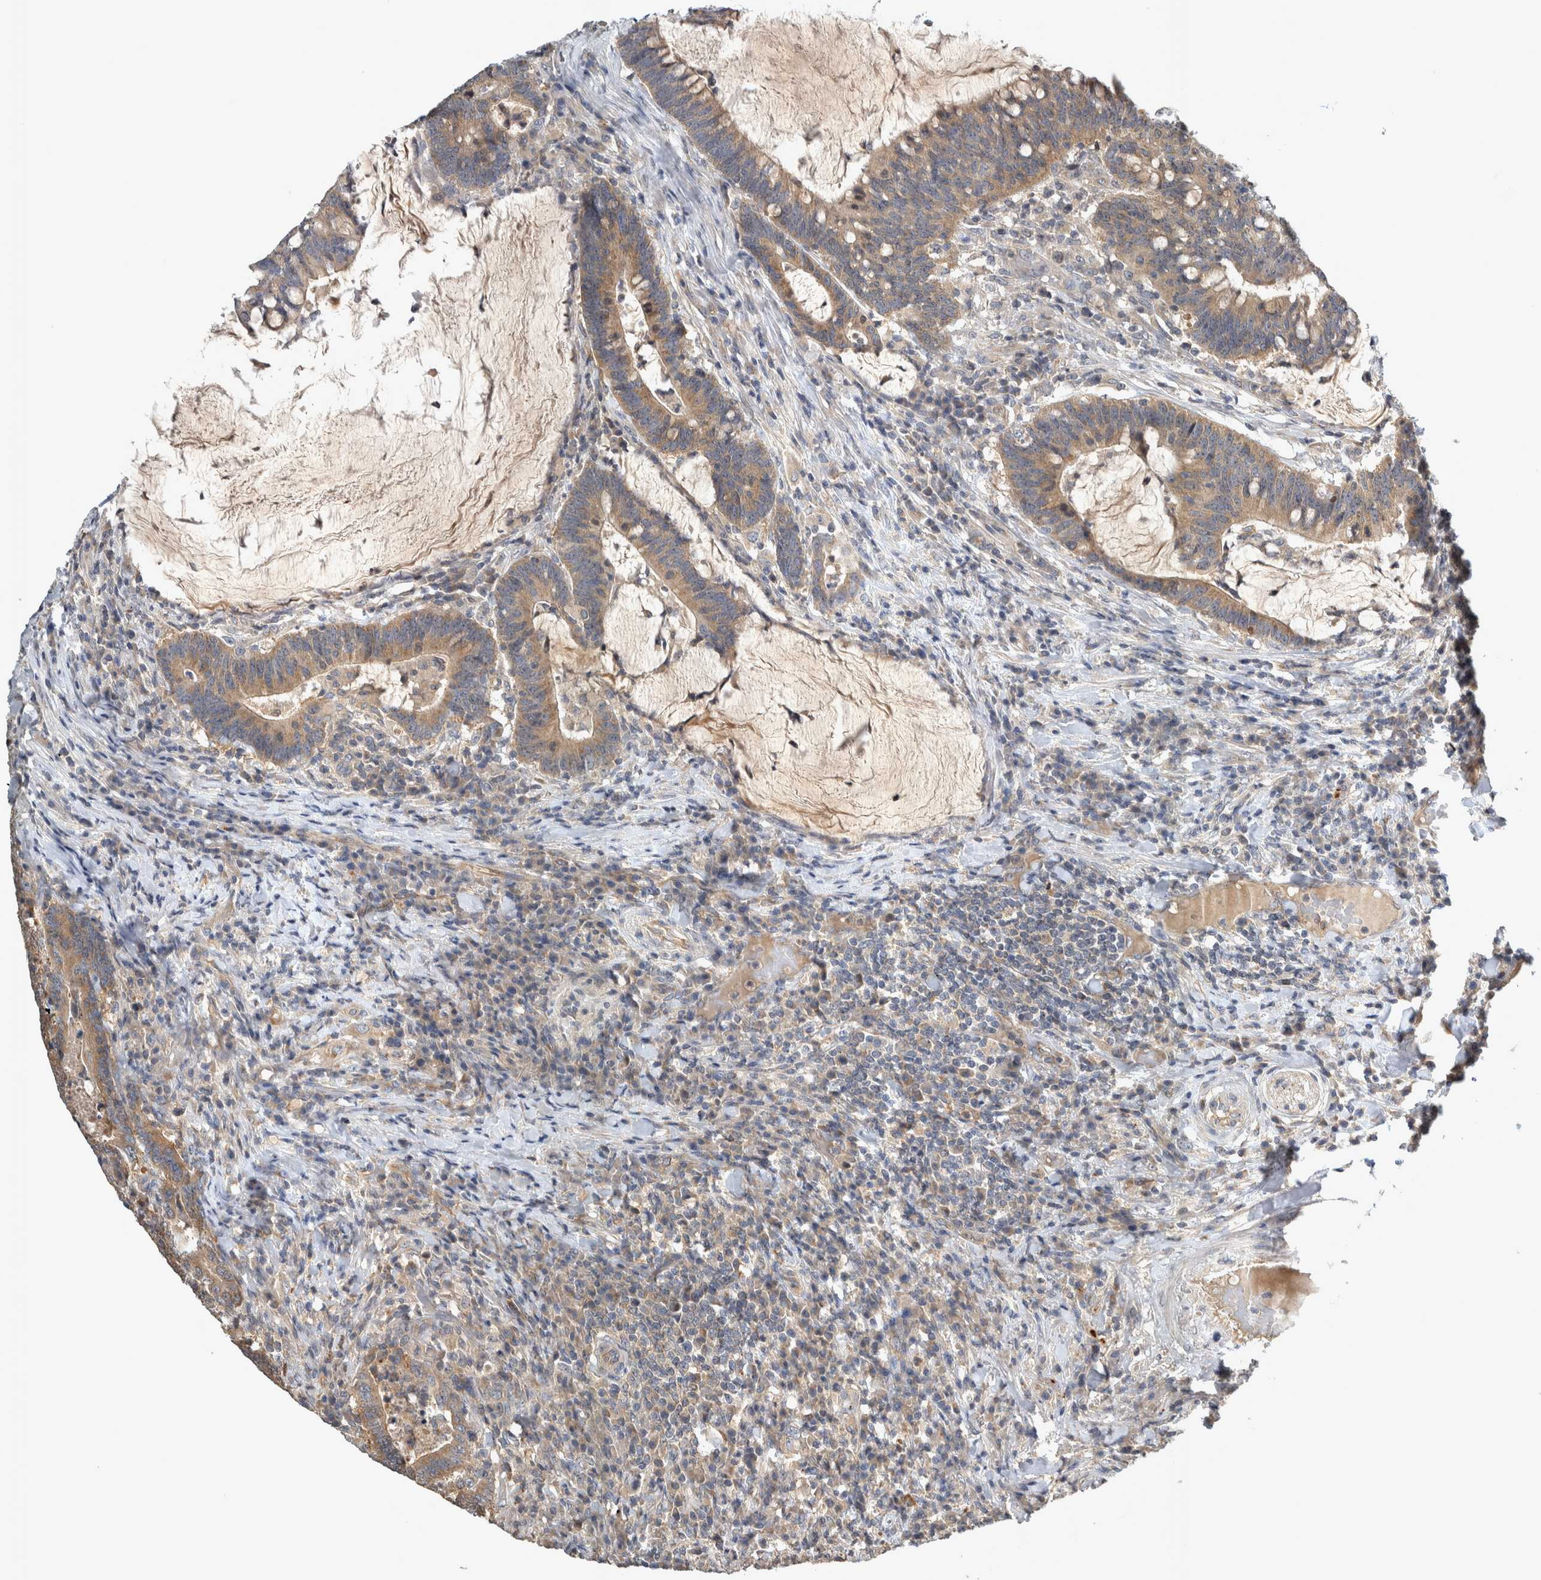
{"staining": {"intensity": "moderate", "quantity": ">75%", "location": "cytoplasmic/membranous"}, "tissue": "colorectal cancer", "cell_type": "Tumor cells", "image_type": "cancer", "snomed": [{"axis": "morphology", "description": "Adenocarcinoma, NOS"}, {"axis": "topography", "description": "Colon"}], "caption": "Human colorectal cancer (adenocarcinoma) stained for a protein (brown) shows moderate cytoplasmic/membranous positive staining in about >75% of tumor cells.", "gene": "TRMT61B", "patient": {"sex": "female", "age": 66}}